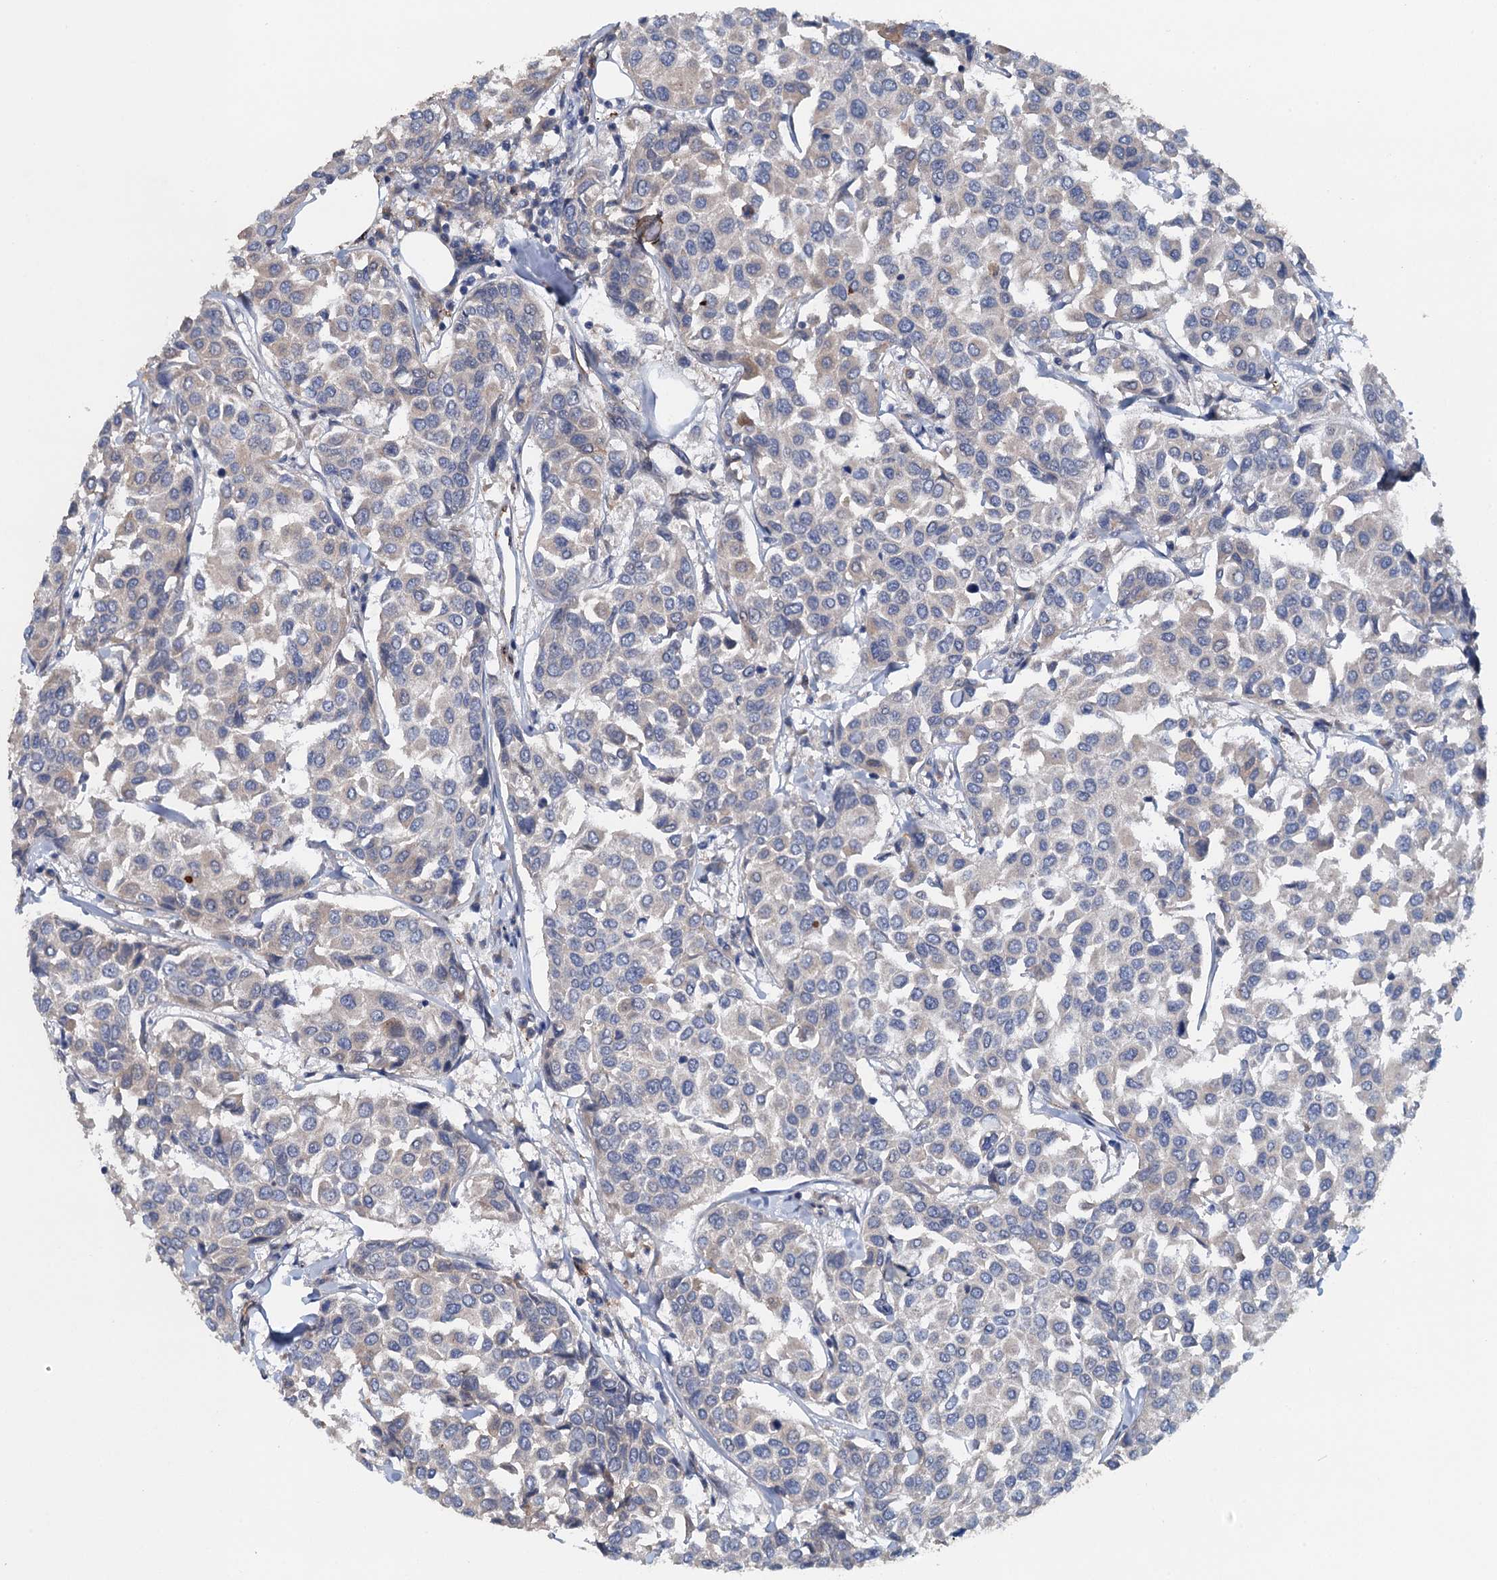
{"staining": {"intensity": "negative", "quantity": "none", "location": "none"}, "tissue": "breast cancer", "cell_type": "Tumor cells", "image_type": "cancer", "snomed": [{"axis": "morphology", "description": "Duct carcinoma"}, {"axis": "topography", "description": "Breast"}], "caption": "The histopathology image shows no staining of tumor cells in infiltrating ductal carcinoma (breast).", "gene": "ZNF606", "patient": {"sex": "female", "age": 55}}